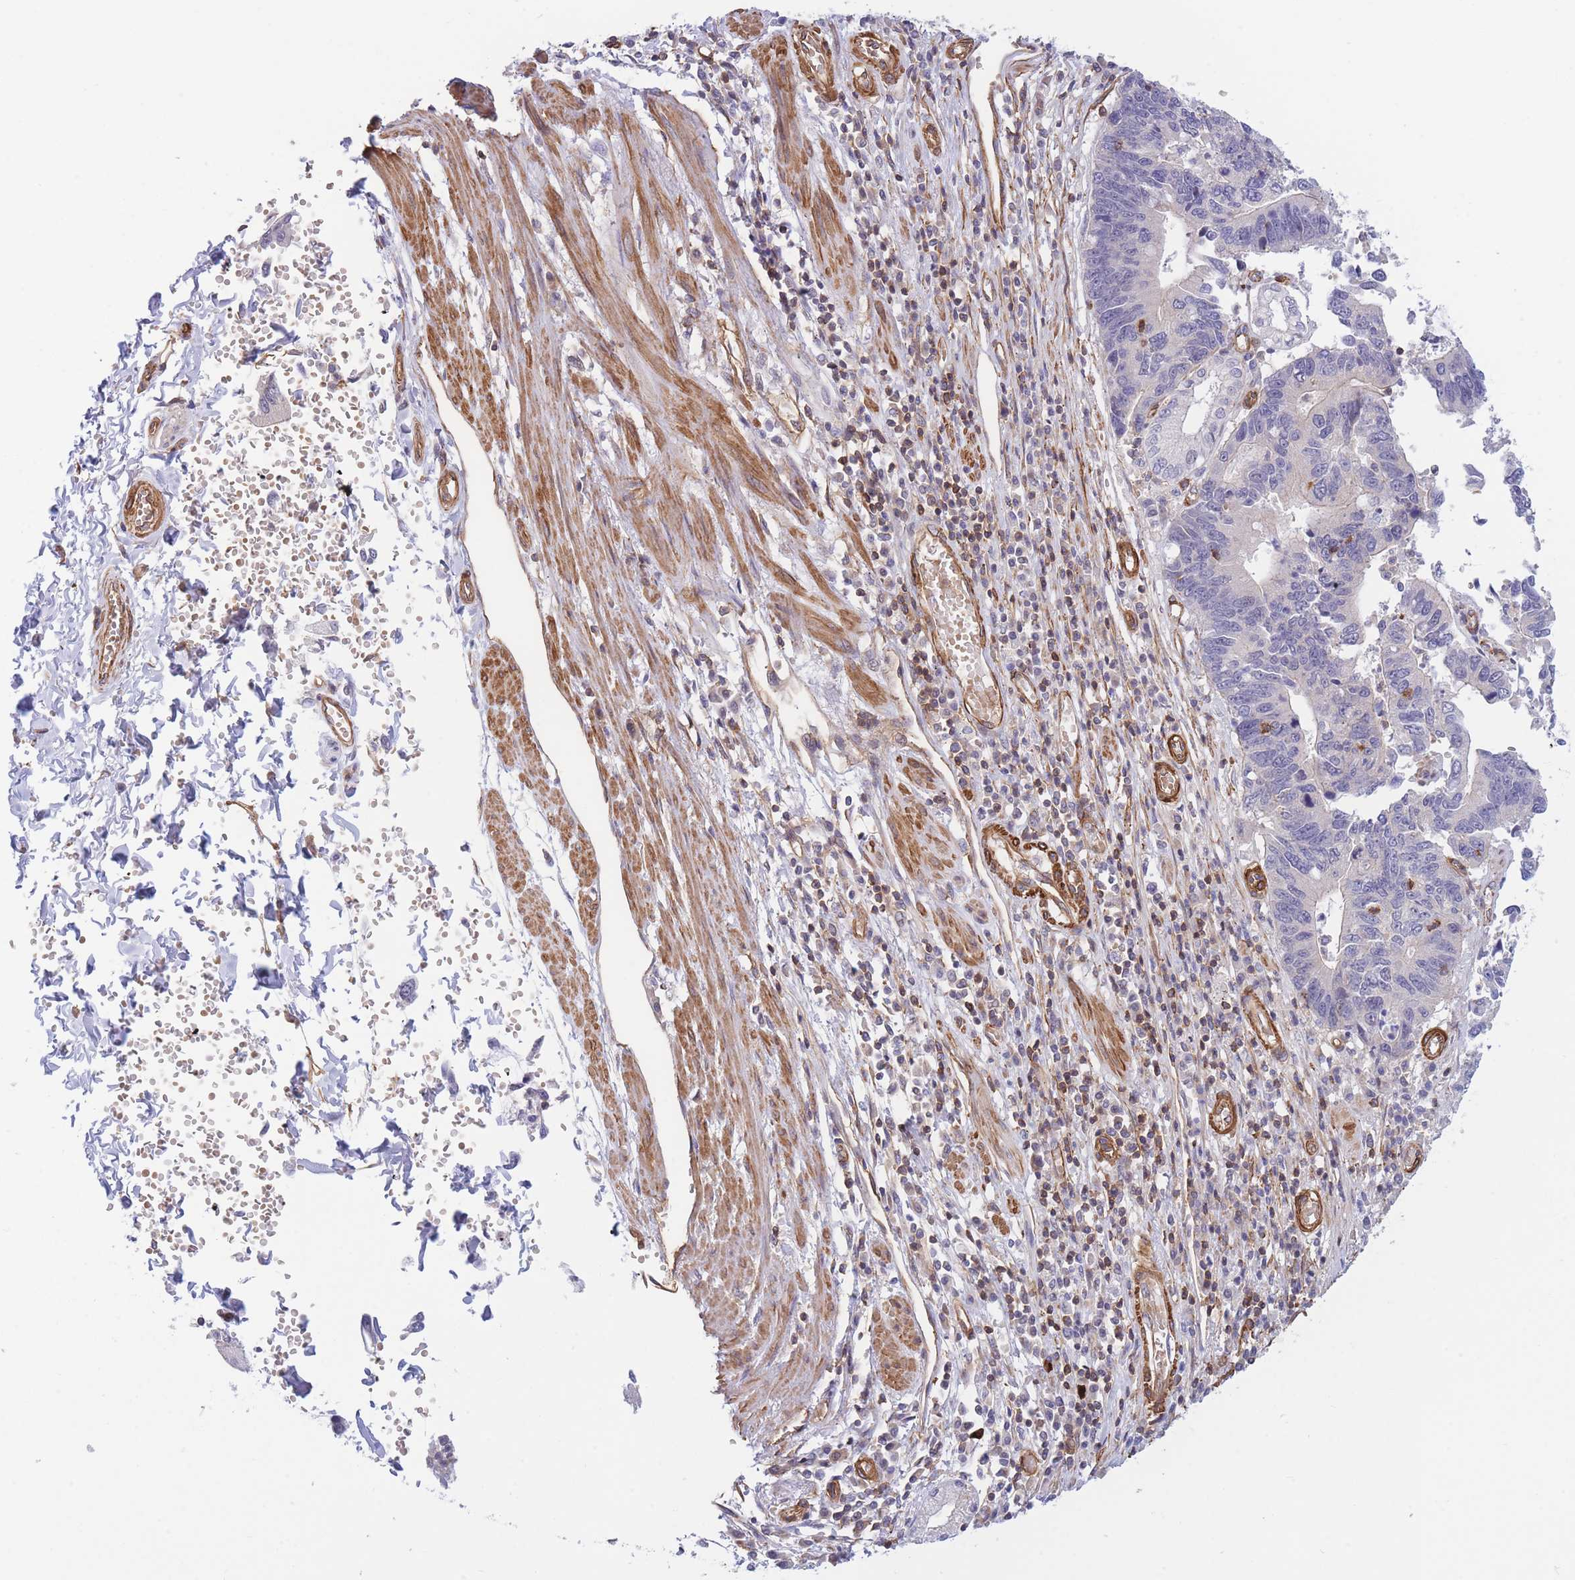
{"staining": {"intensity": "negative", "quantity": "none", "location": "none"}, "tissue": "stomach cancer", "cell_type": "Tumor cells", "image_type": "cancer", "snomed": [{"axis": "morphology", "description": "Adenocarcinoma, NOS"}, {"axis": "topography", "description": "Stomach"}], "caption": "Human stomach cancer (adenocarcinoma) stained for a protein using IHC exhibits no expression in tumor cells.", "gene": "CDC25B", "patient": {"sex": "male", "age": 59}}